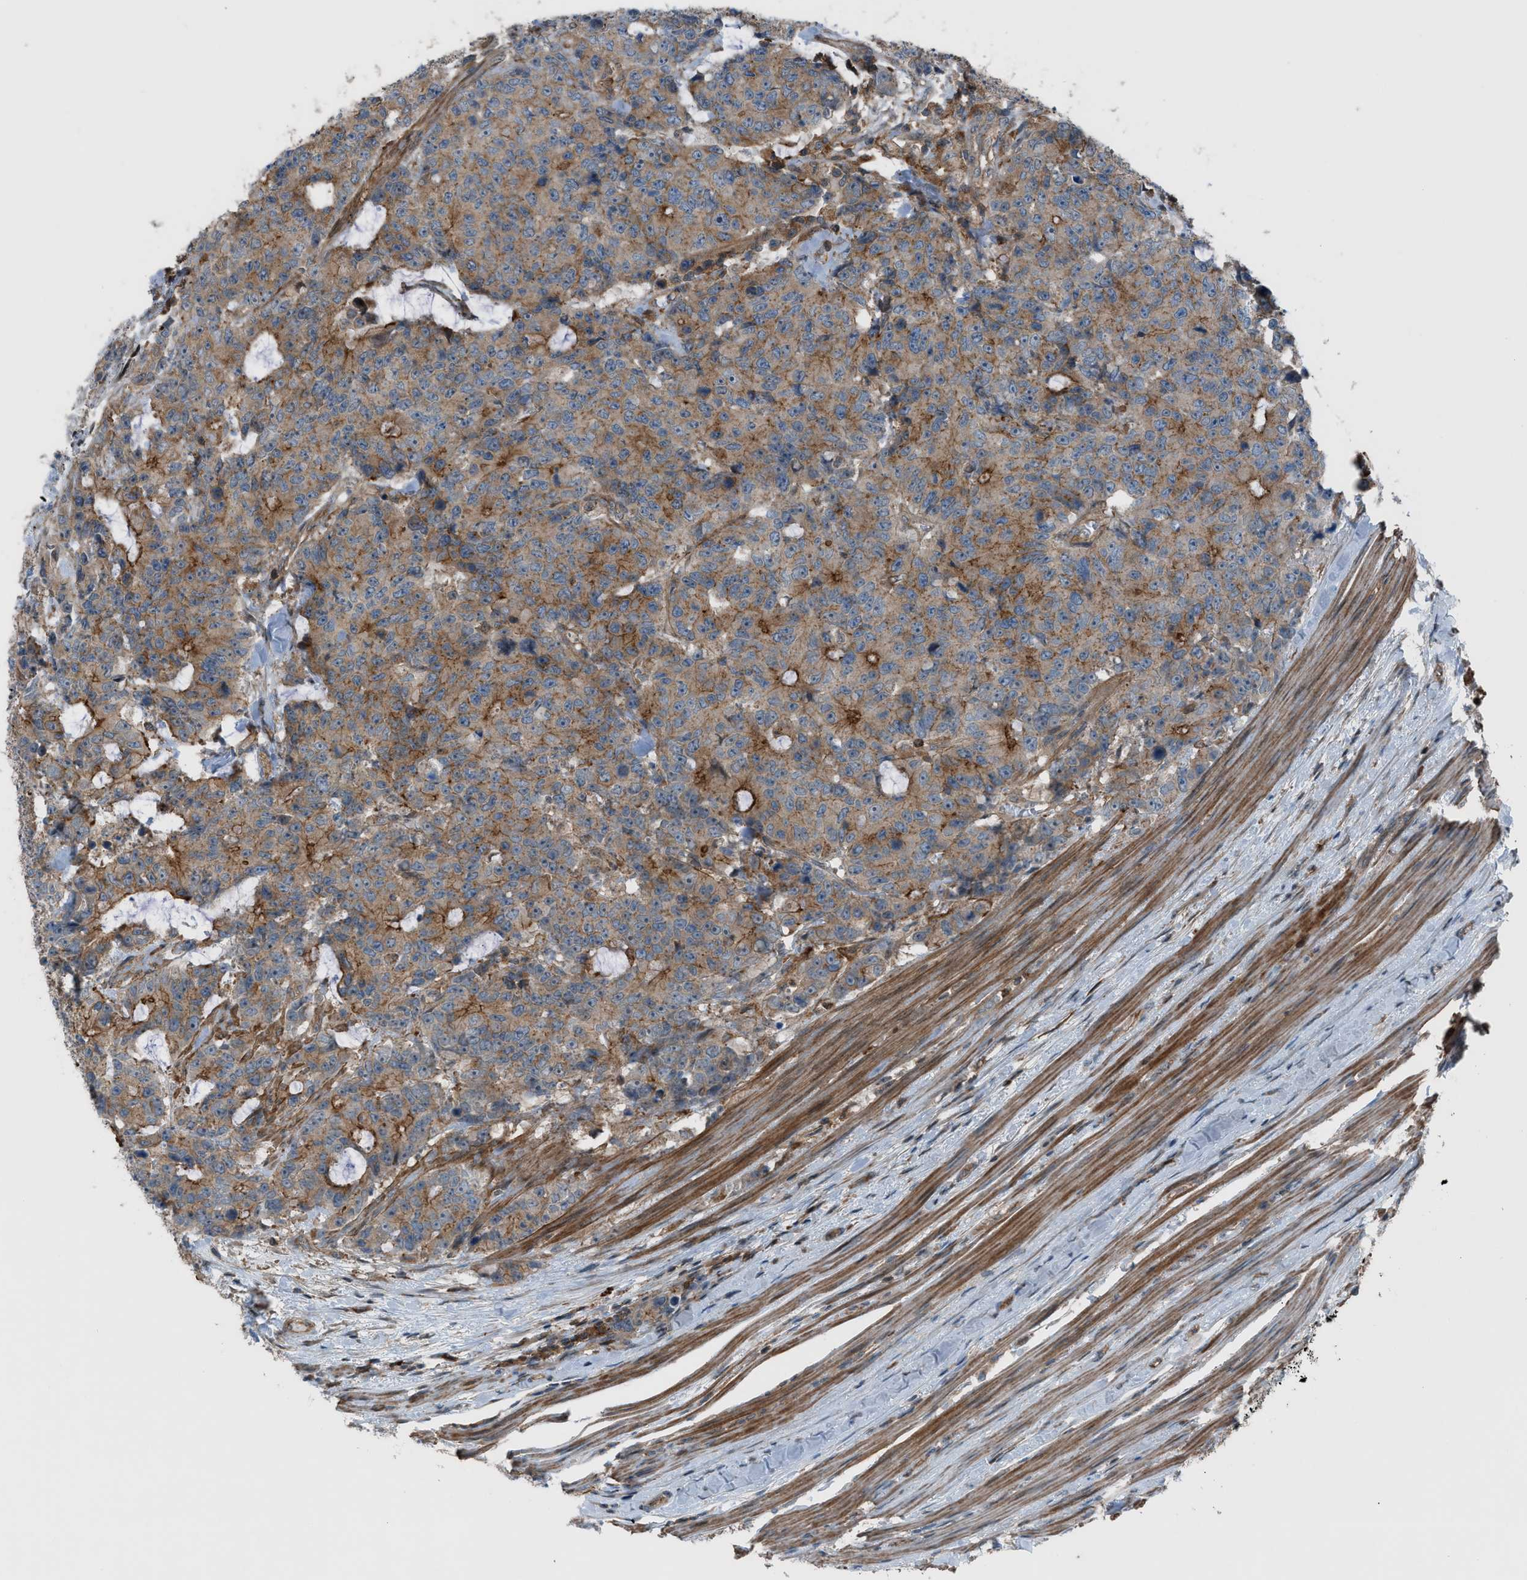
{"staining": {"intensity": "moderate", "quantity": "25%-75%", "location": "cytoplasmic/membranous"}, "tissue": "colorectal cancer", "cell_type": "Tumor cells", "image_type": "cancer", "snomed": [{"axis": "morphology", "description": "Adenocarcinoma, NOS"}, {"axis": "topography", "description": "Colon"}], "caption": "Protein staining displays moderate cytoplasmic/membranous positivity in approximately 25%-75% of tumor cells in colorectal adenocarcinoma.", "gene": "DYRK1A", "patient": {"sex": "female", "age": 86}}